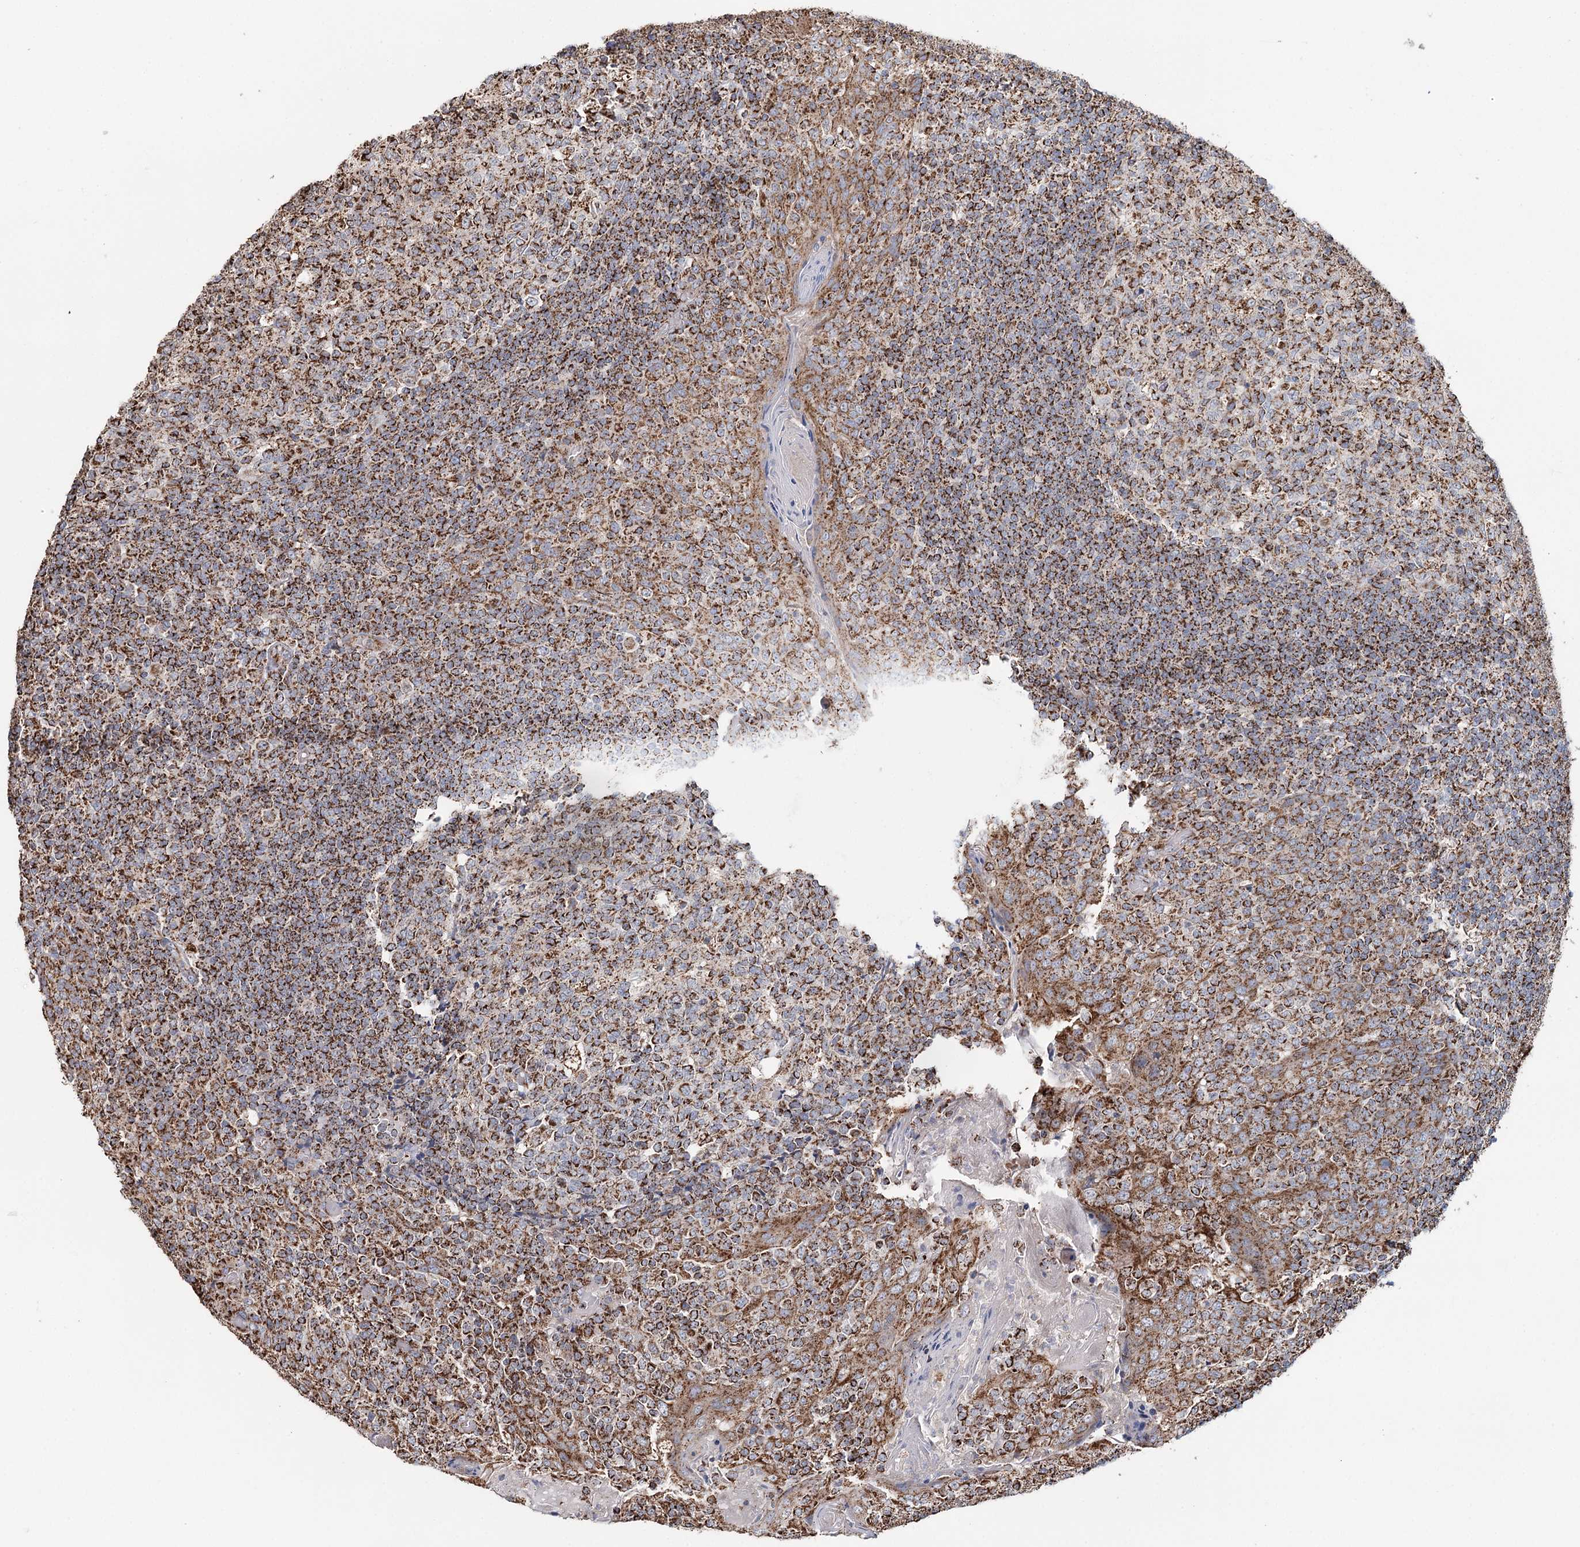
{"staining": {"intensity": "strong", "quantity": ">75%", "location": "cytoplasmic/membranous"}, "tissue": "tonsil", "cell_type": "Germinal center cells", "image_type": "normal", "snomed": [{"axis": "morphology", "description": "Normal tissue, NOS"}, {"axis": "topography", "description": "Tonsil"}], "caption": "Human tonsil stained for a protein (brown) demonstrates strong cytoplasmic/membranous positive positivity in about >75% of germinal center cells.", "gene": "APH1A", "patient": {"sex": "female", "age": 19}}